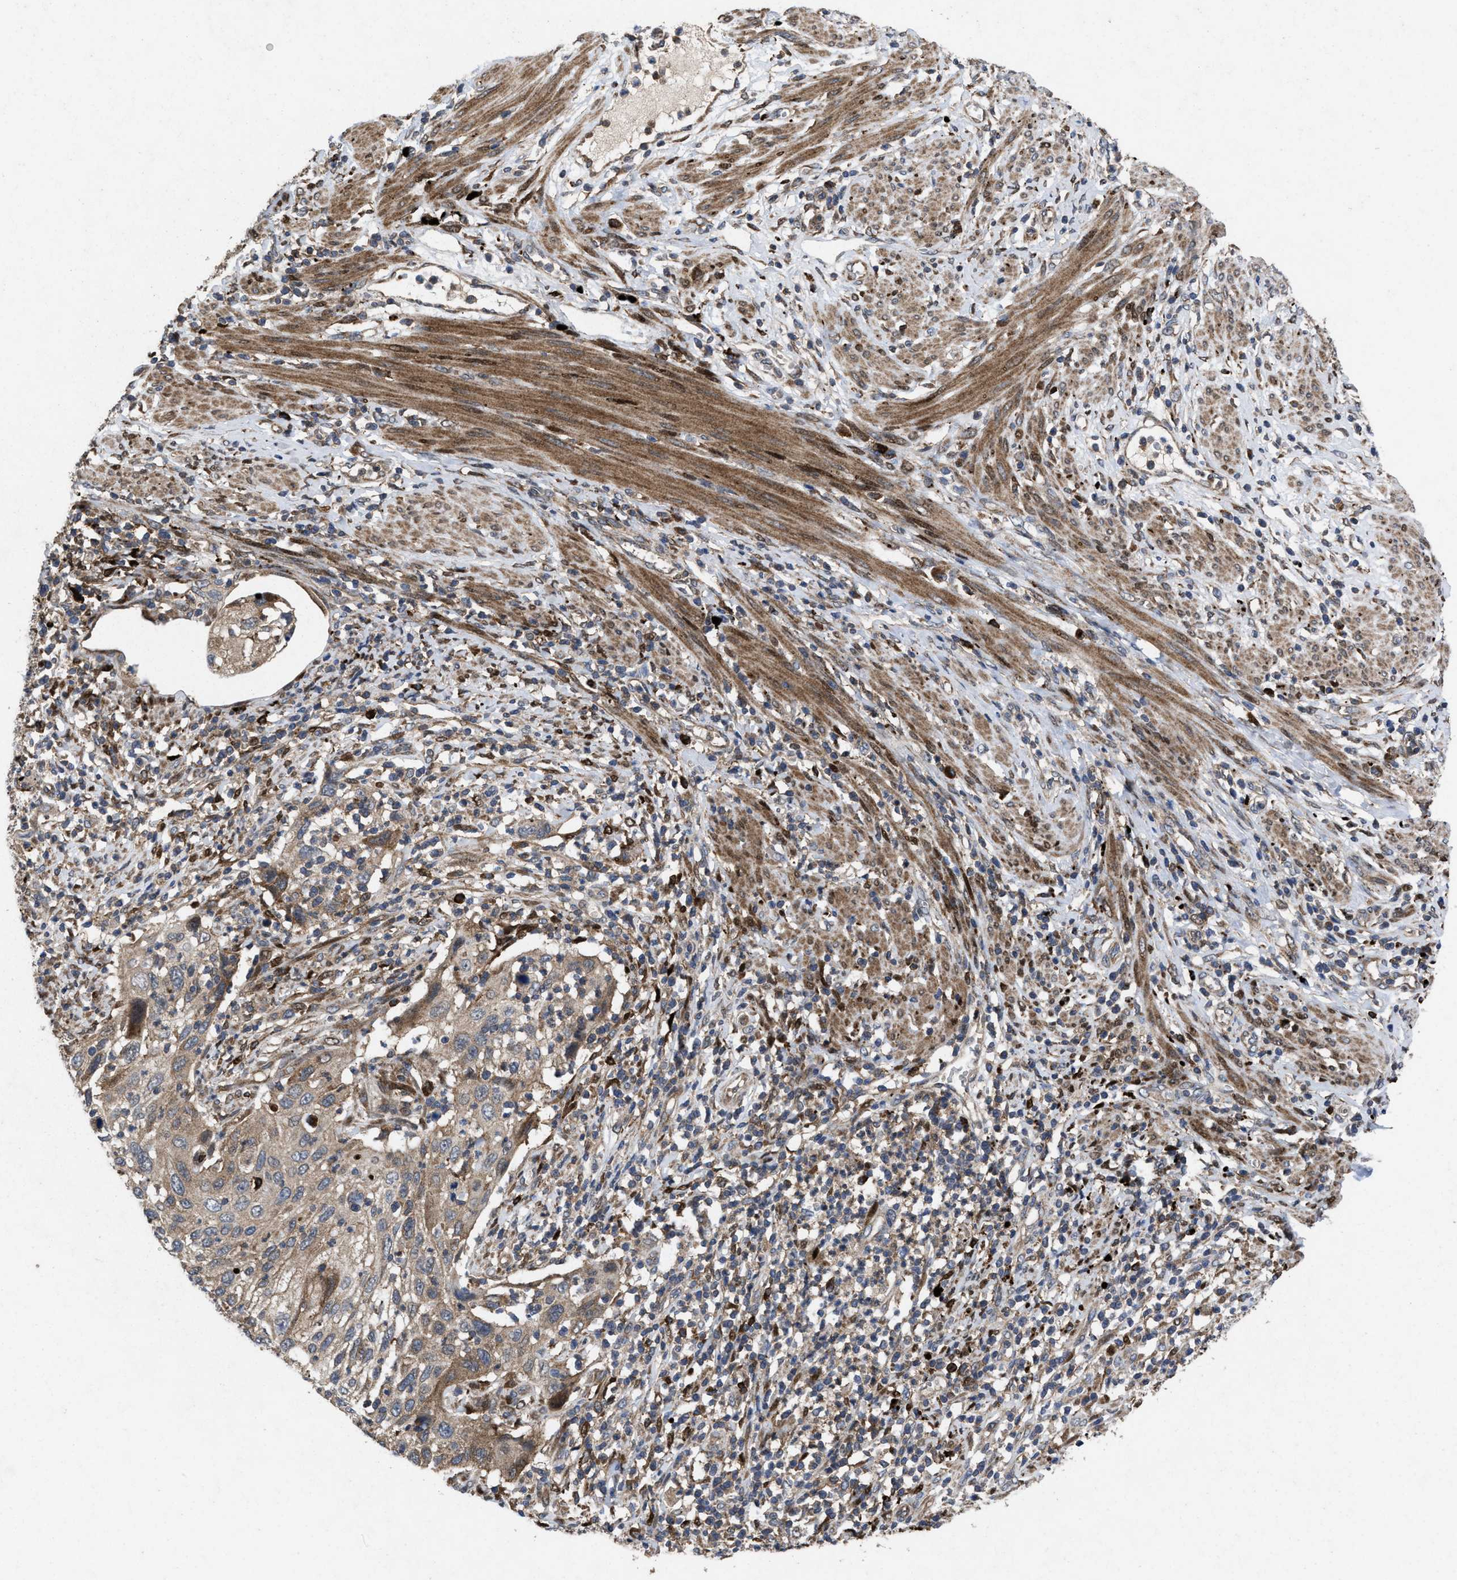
{"staining": {"intensity": "weak", "quantity": ">75%", "location": "cytoplasmic/membranous"}, "tissue": "cervical cancer", "cell_type": "Tumor cells", "image_type": "cancer", "snomed": [{"axis": "morphology", "description": "Squamous cell carcinoma, NOS"}, {"axis": "topography", "description": "Cervix"}], "caption": "DAB (3,3'-diaminobenzidine) immunohistochemical staining of squamous cell carcinoma (cervical) exhibits weak cytoplasmic/membranous protein staining in approximately >75% of tumor cells.", "gene": "MSI2", "patient": {"sex": "female", "age": 70}}